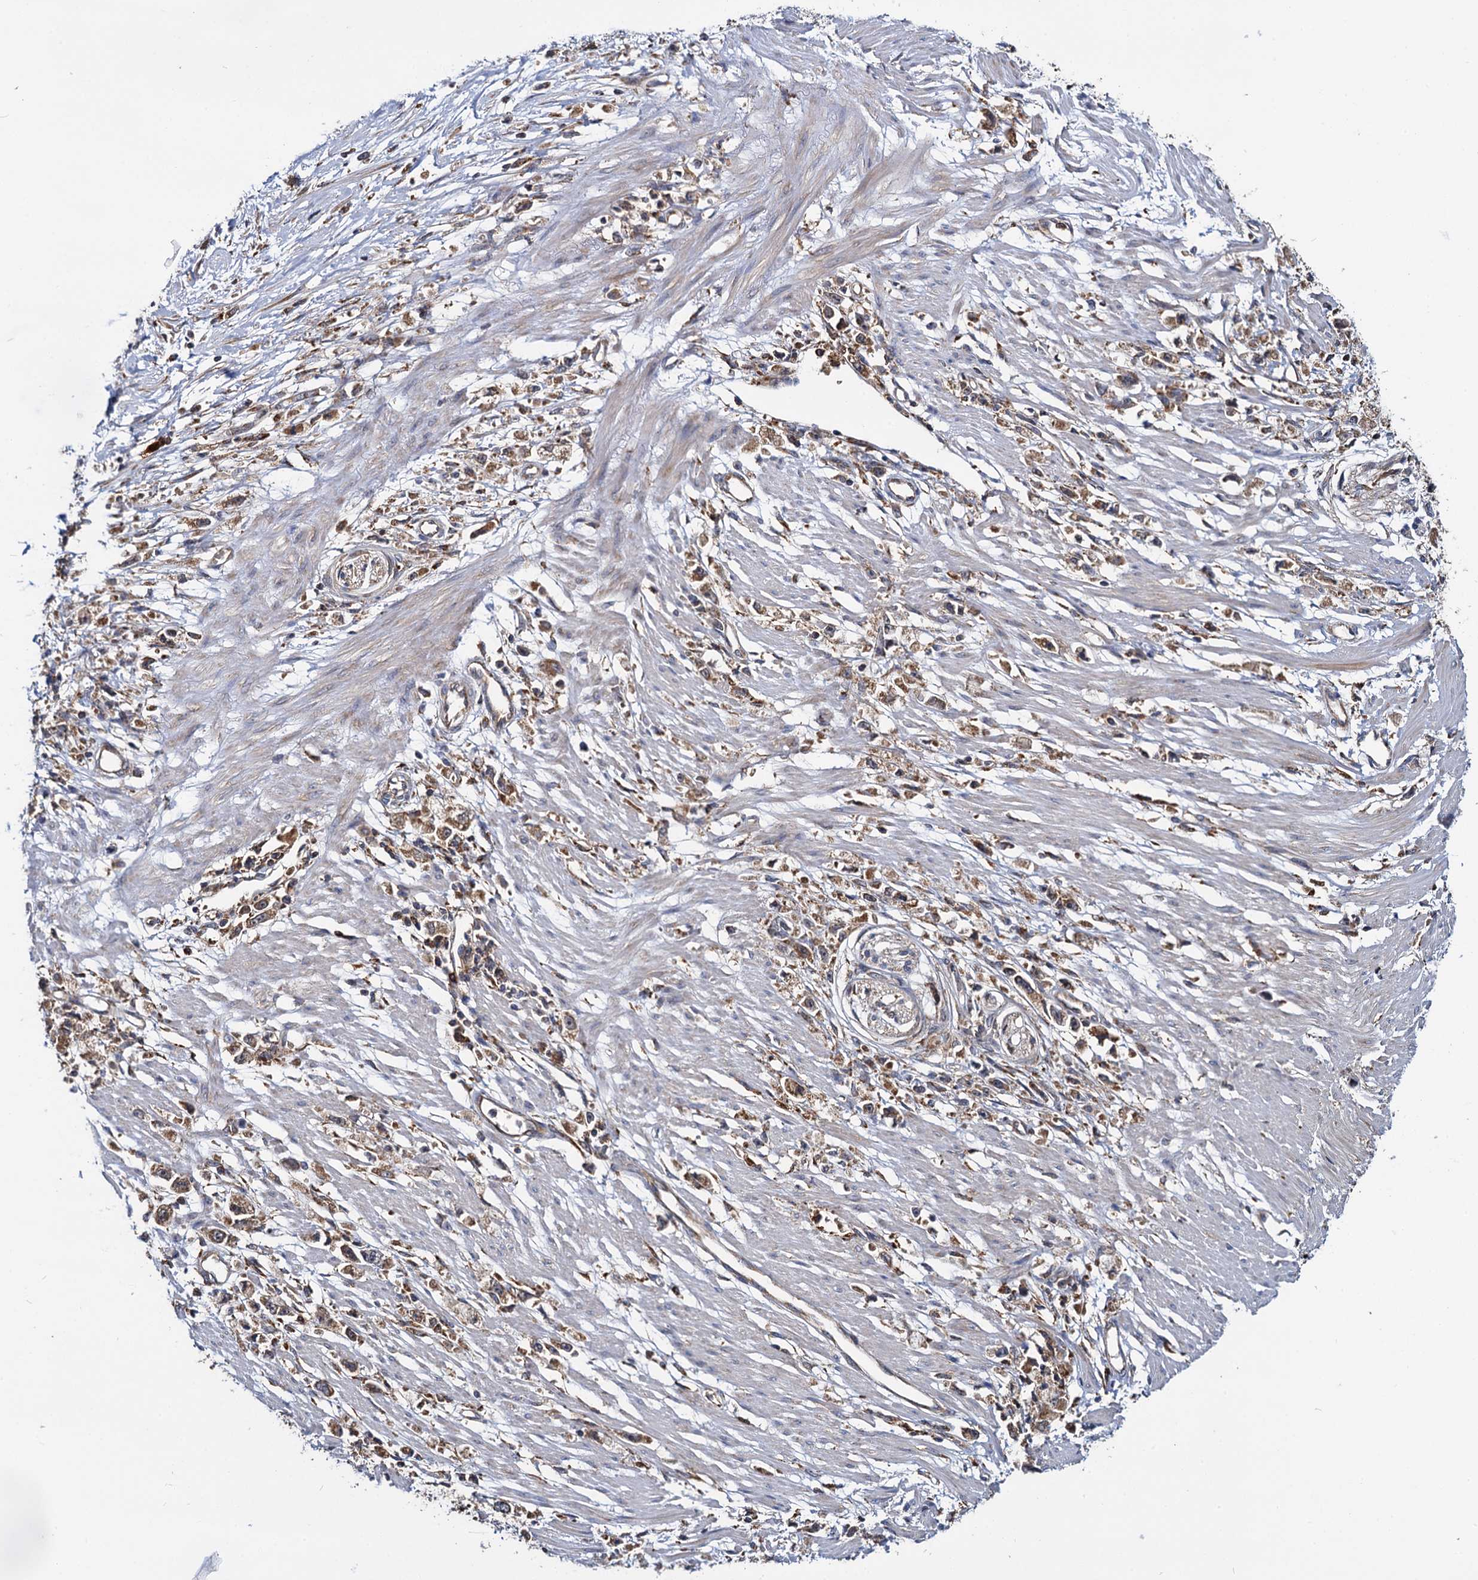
{"staining": {"intensity": "moderate", "quantity": ">75%", "location": "cytoplasmic/membranous"}, "tissue": "stomach cancer", "cell_type": "Tumor cells", "image_type": "cancer", "snomed": [{"axis": "morphology", "description": "Adenocarcinoma, NOS"}, {"axis": "topography", "description": "Stomach"}], "caption": "Moderate cytoplasmic/membranous expression is present in approximately >75% of tumor cells in stomach cancer (adenocarcinoma).", "gene": "UFM1", "patient": {"sex": "female", "age": 59}}